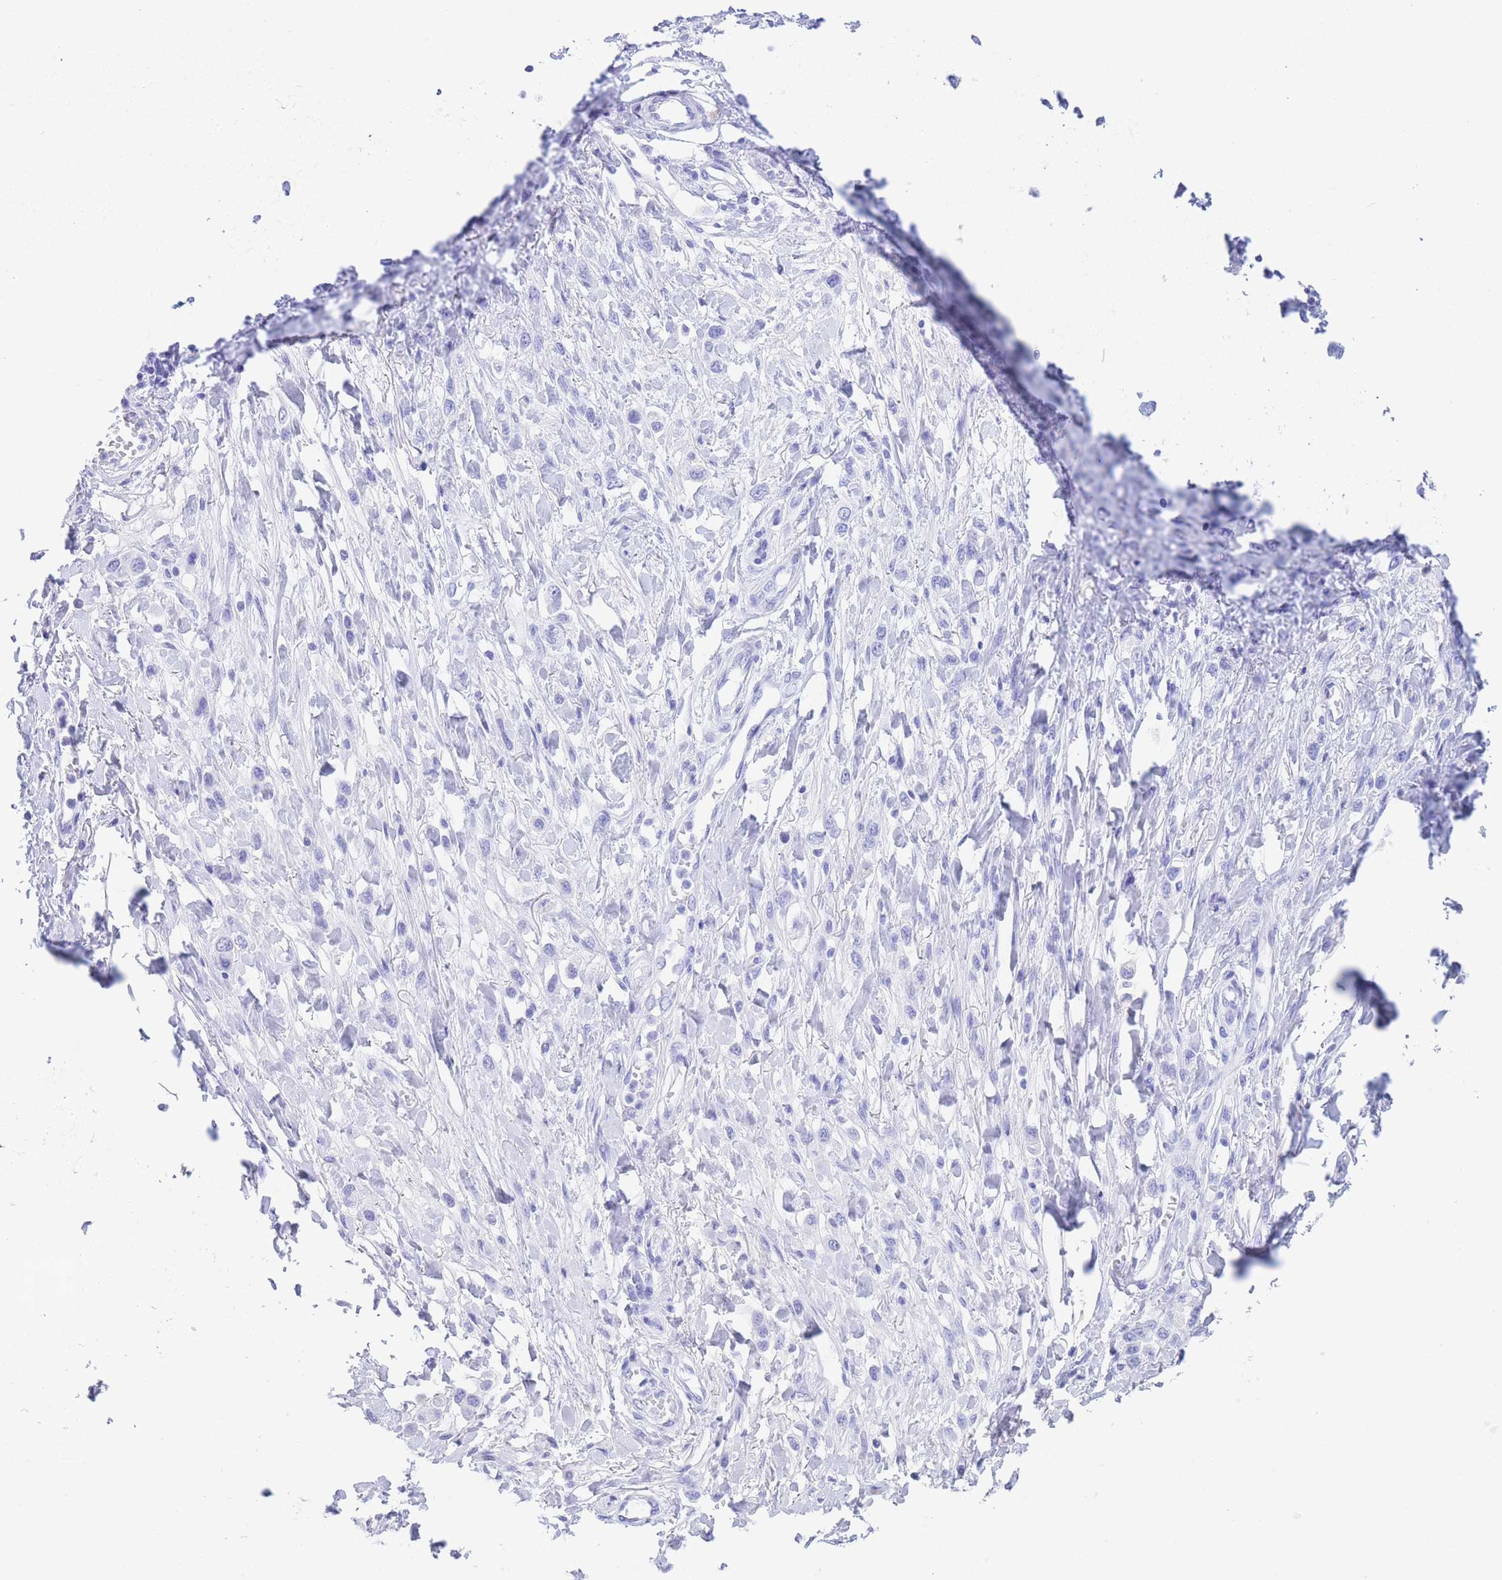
{"staining": {"intensity": "negative", "quantity": "none", "location": "none"}, "tissue": "stomach cancer", "cell_type": "Tumor cells", "image_type": "cancer", "snomed": [{"axis": "morphology", "description": "Adenocarcinoma, NOS"}, {"axis": "topography", "description": "Stomach"}], "caption": "Tumor cells show no significant protein staining in stomach adenocarcinoma.", "gene": "SLCO1B3", "patient": {"sex": "female", "age": 65}}